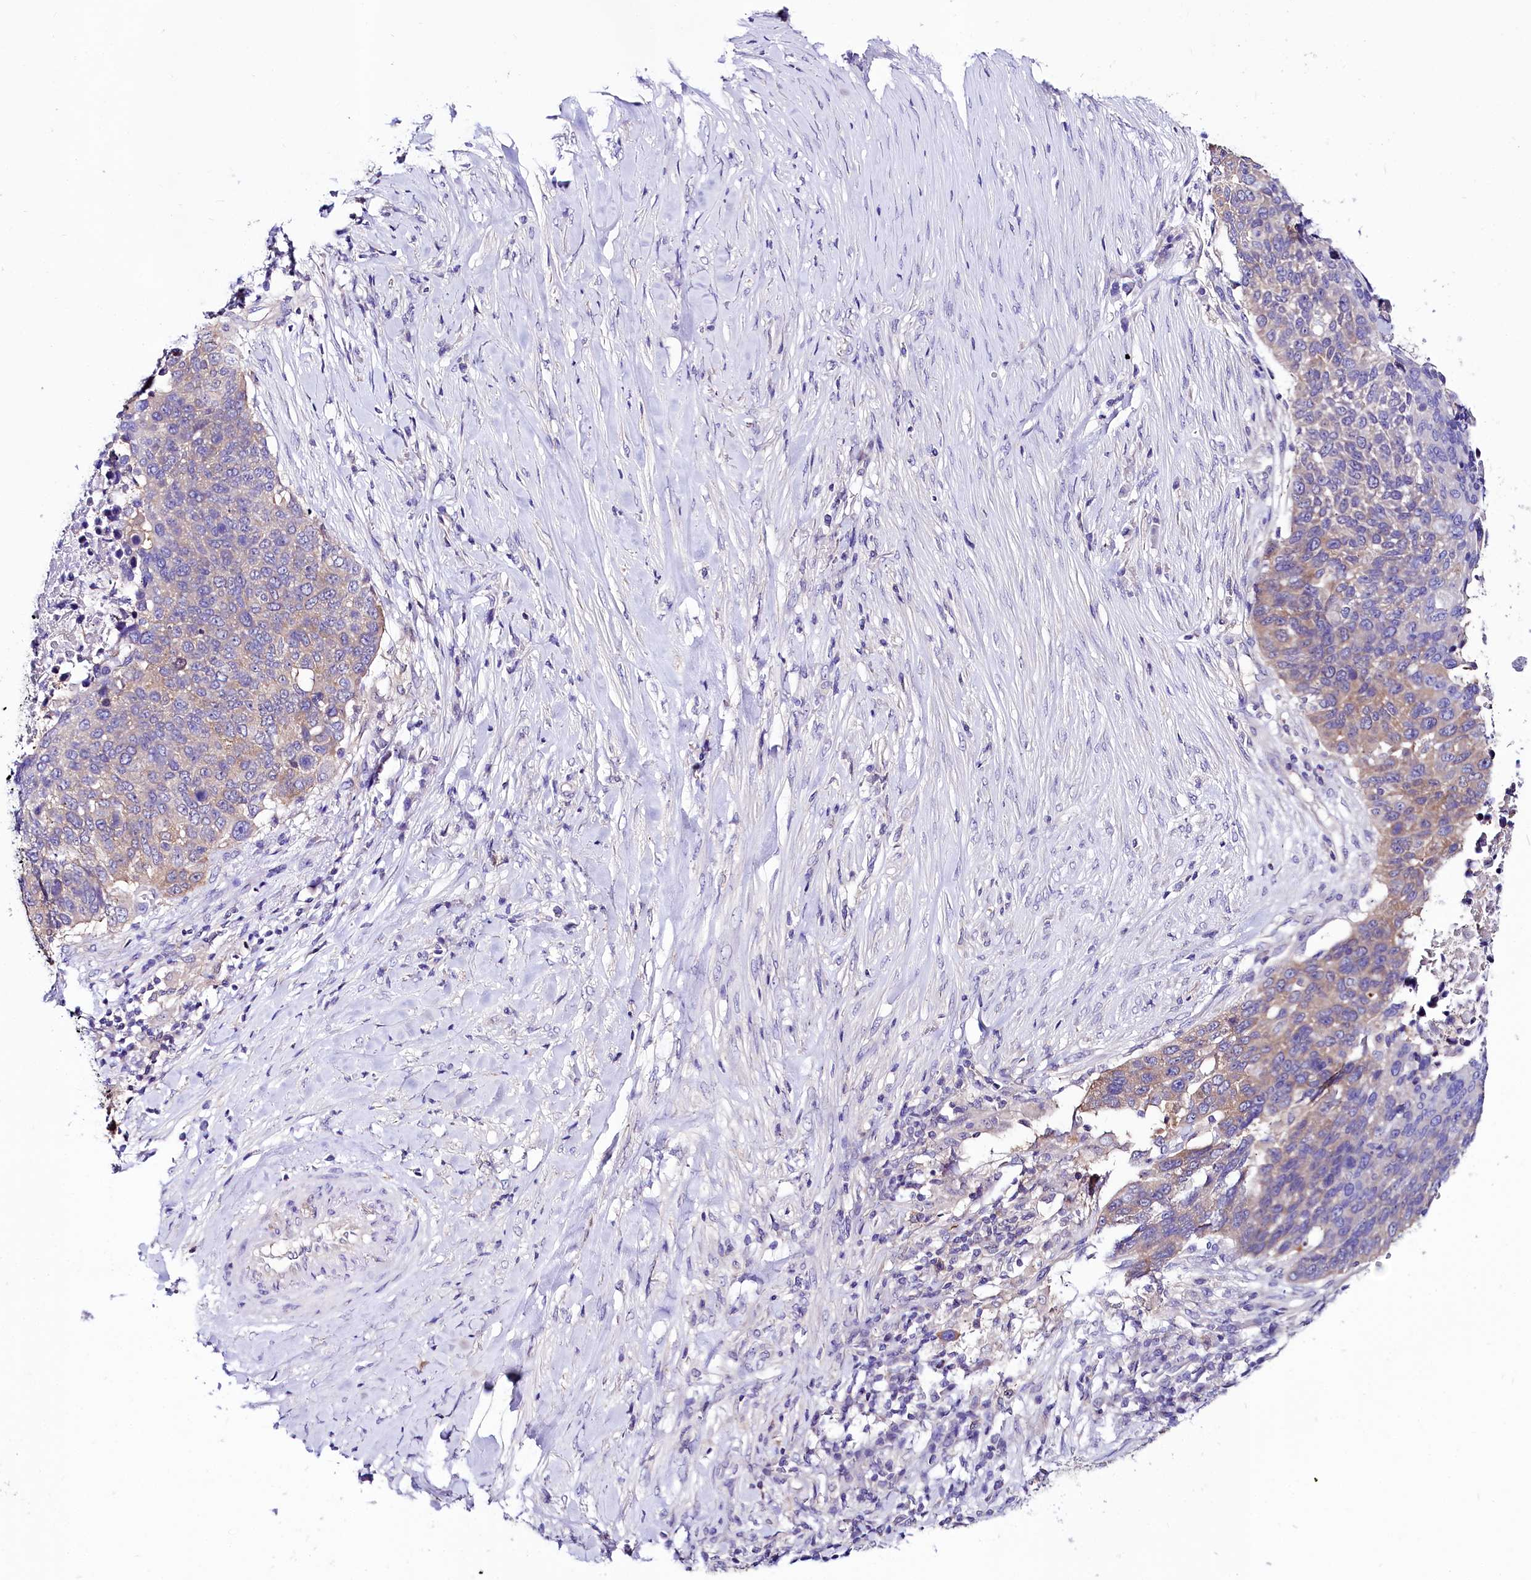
{"staining": {"intensity": "weak", "quantity": "<25%", "location": "cytoplasmic/membranous"}, "tissue": "lung cancer", "cell_type": "Tumor cells", "image_type": "cancer", "snomed": [{"axis": "morphology", "description": "Normal tissue, NOS"}, {"axis": "morphology", "description": "Squamous cell carcinoma, NOS"}, {"axis": "topography", "description": "Lymph node"}, {"axis": "topography", "description": "Lung"}], "caption": "High power microscopy histopathology image of an immunohistochemistry micrograph of lung cancer (squamous cell carcinoma), revealing no significant staining in tumor cells.", "gene": "ABHD5", "patient": {"sex": "male", "age": 66}}